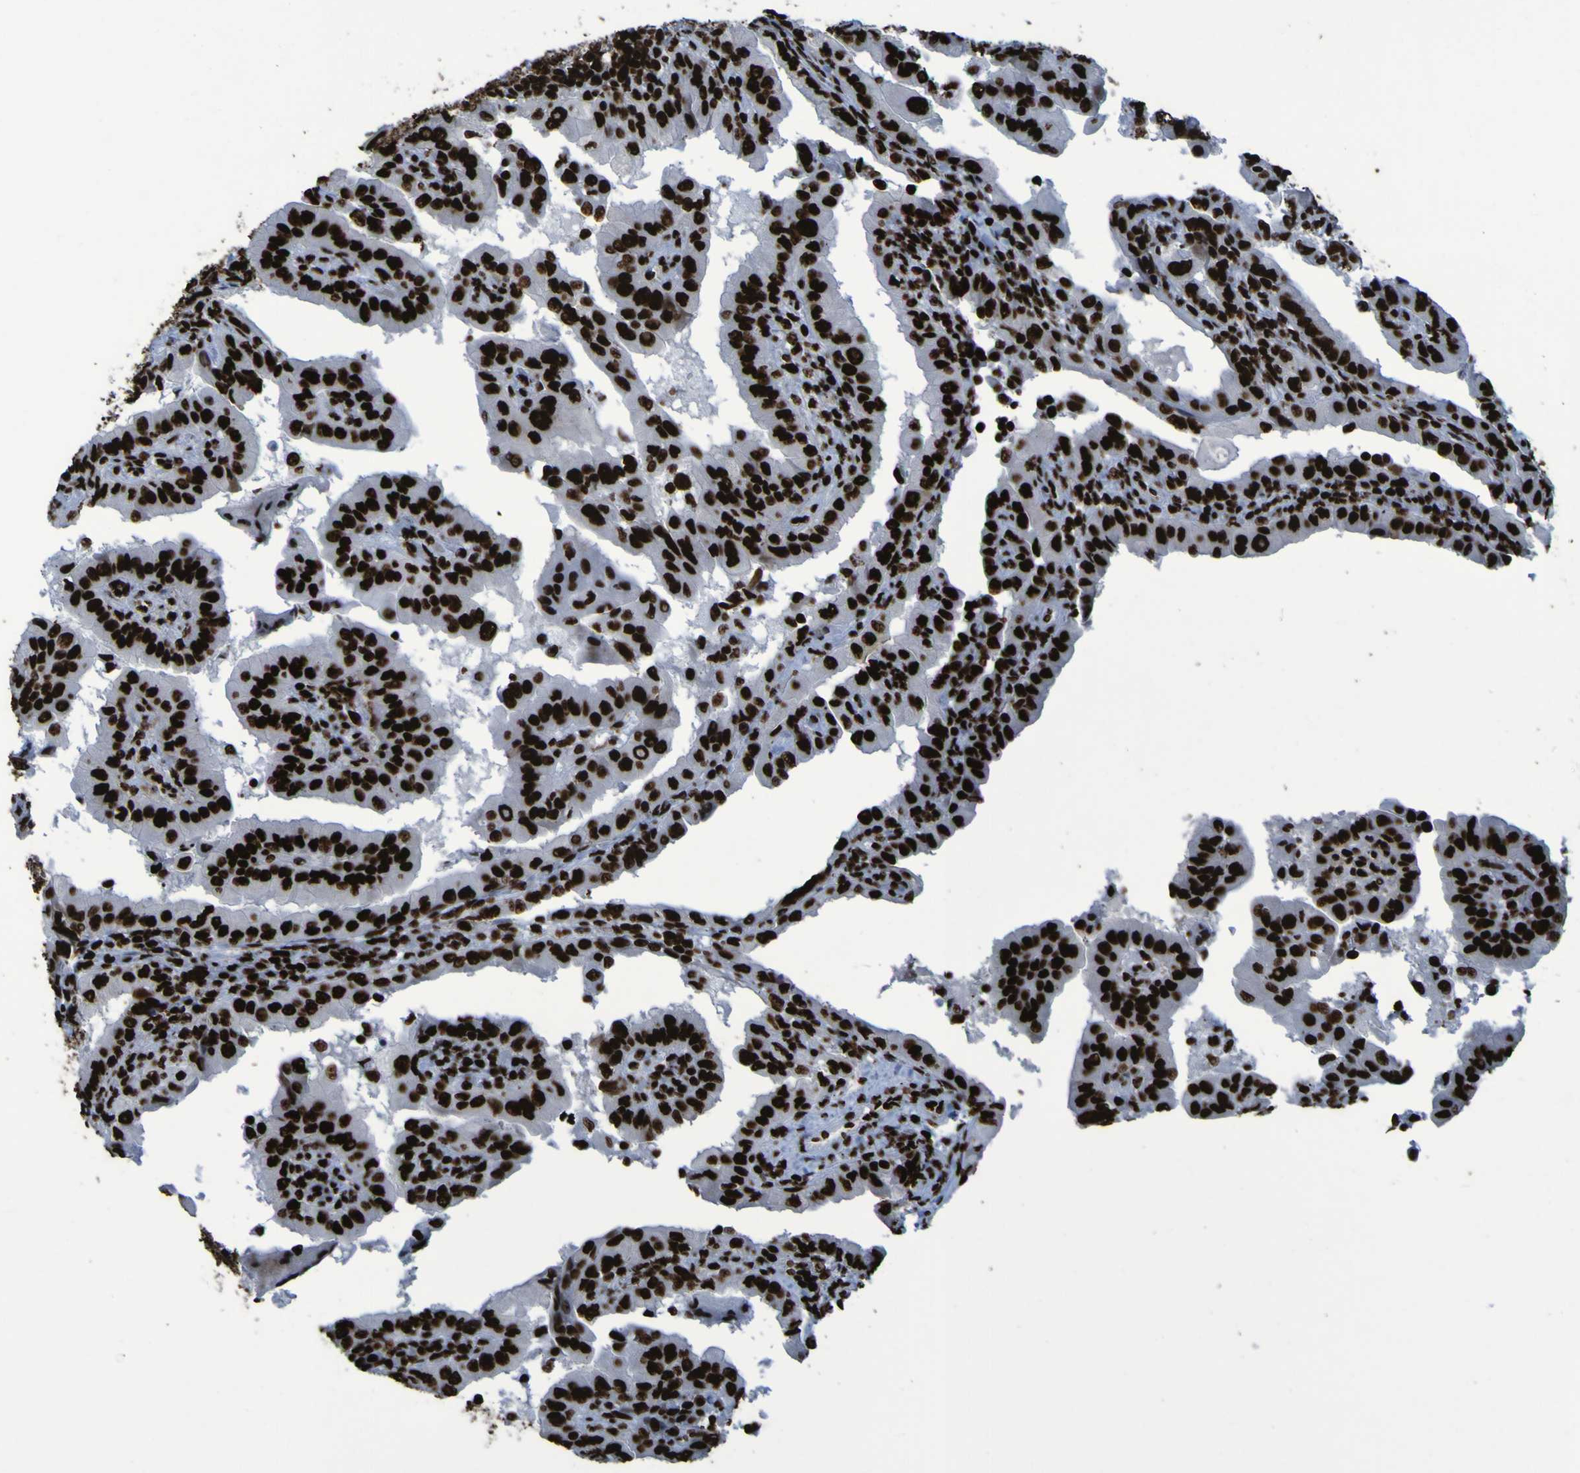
{"staining": {"intensity": "strong", "quantity": ">75%", "location": "nuclear"}, "tissue": "thyroid cancer", "cell_type": "Tumor cells", "image_type": "cancer", "snomed": [{"axis": "morphology", "description": "Papillary adenocarcinoma, NOS"}, {"axis": "topography", "description": "Thyroid gland"}], "caption": "This photomicrograph demonstrates immunohistochemistry (IHC) staining of human thyroid cancer, with high strong nuclear positivity in approximately >75% of tumor cells.", "gene": "NPM1", "patient": {"sex": "male", "age": 33}}